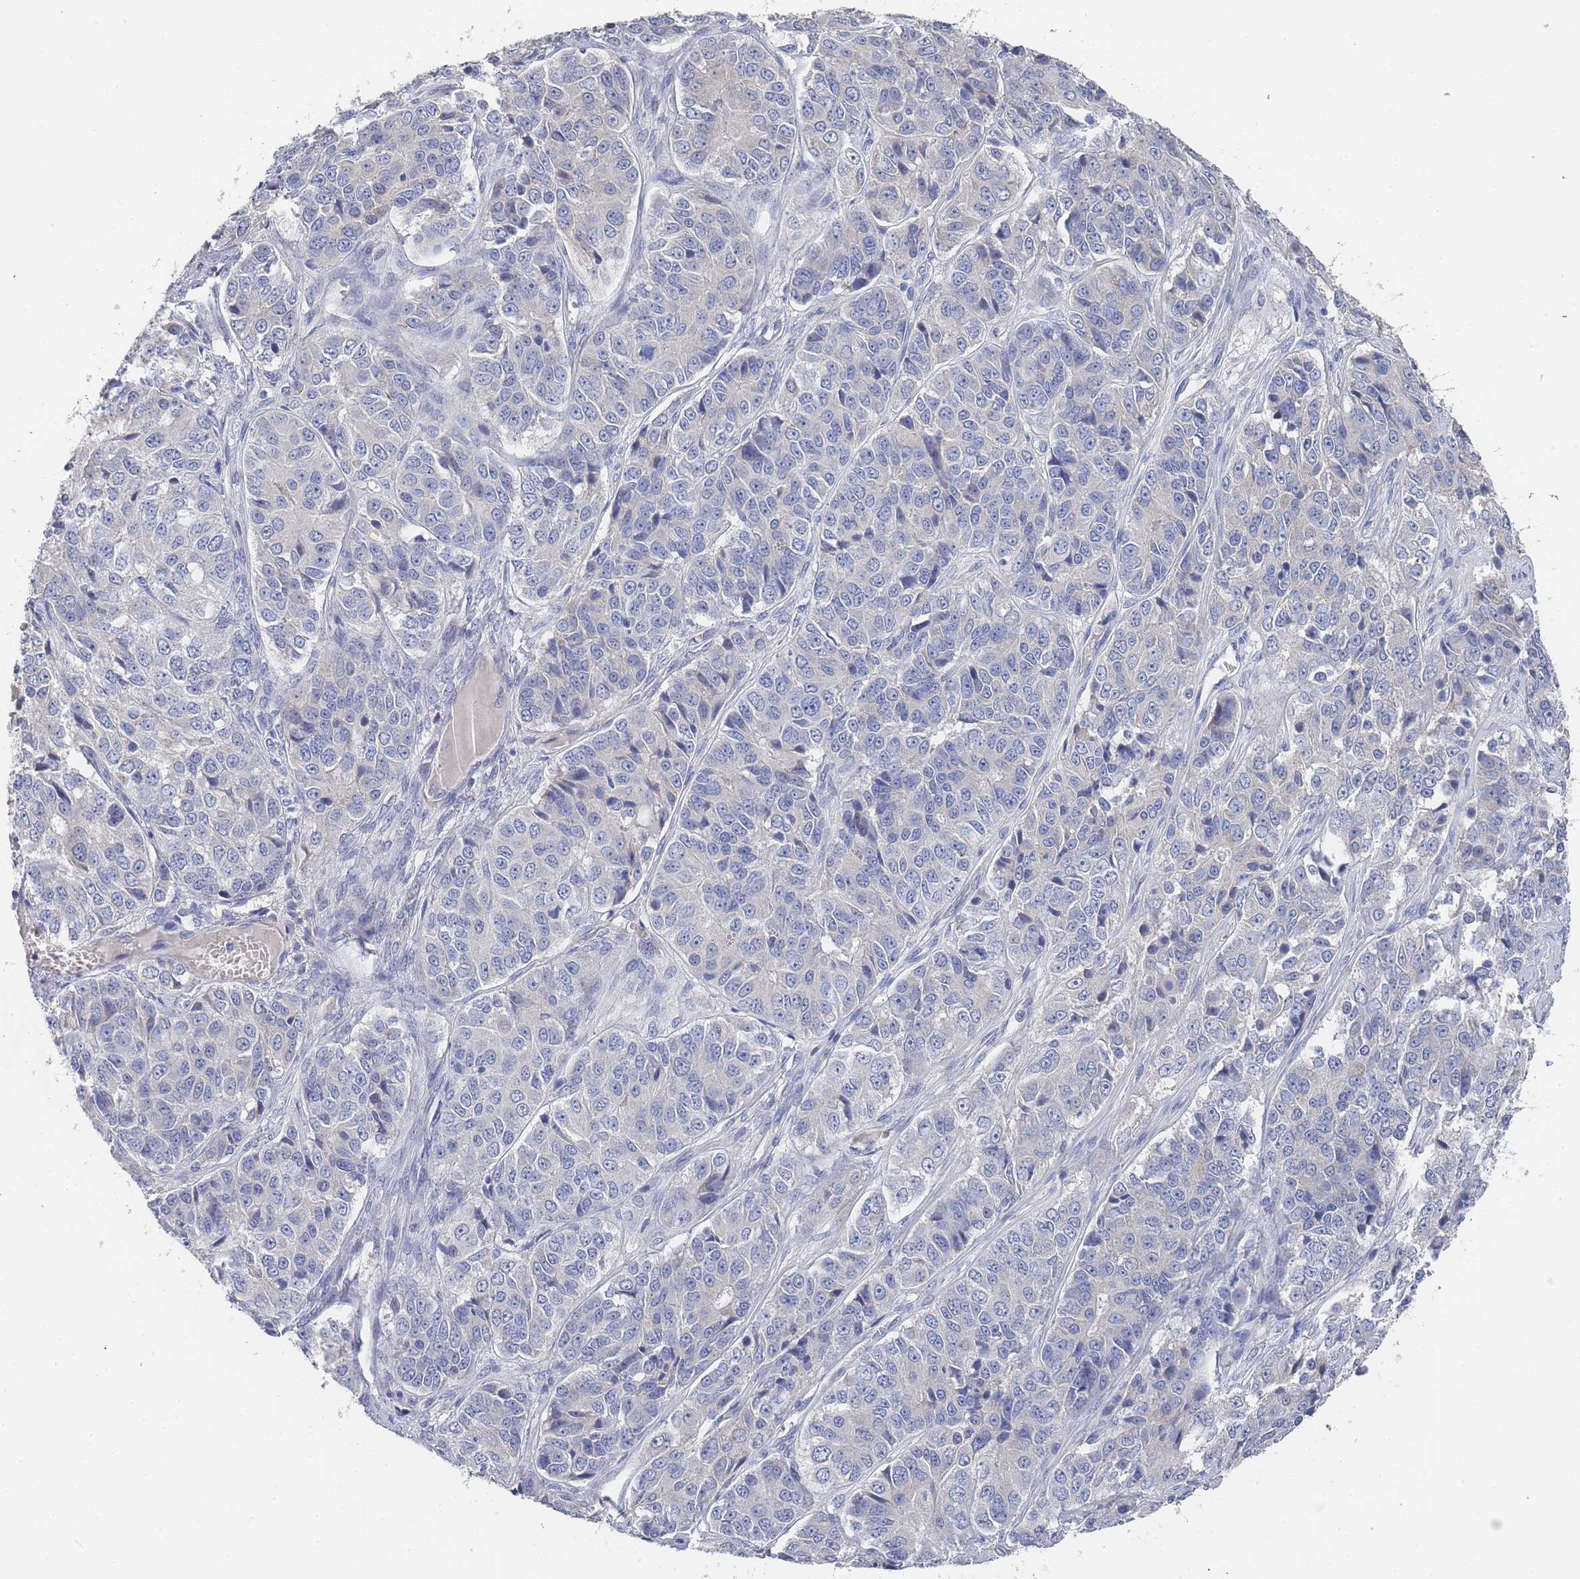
{"staining": {"intensity": "negative", "quantity": "none", "location": "none"}, "tissue": "ovarian cancer", "cell_type": "Tumor cells", "image_type": "cancer", "snomed": [{"axis": "morphology", "description": "Carcinoma, endometroid"}, {"axis": "topography", "description": "Ovary"}], "caption": "Immunohistochemical staining of endometroid carcinoma (ovarian) displays no significant staining in tumor cells.", "gene": "ACAD11", "patient": {"sex": "female", "age": 51}}